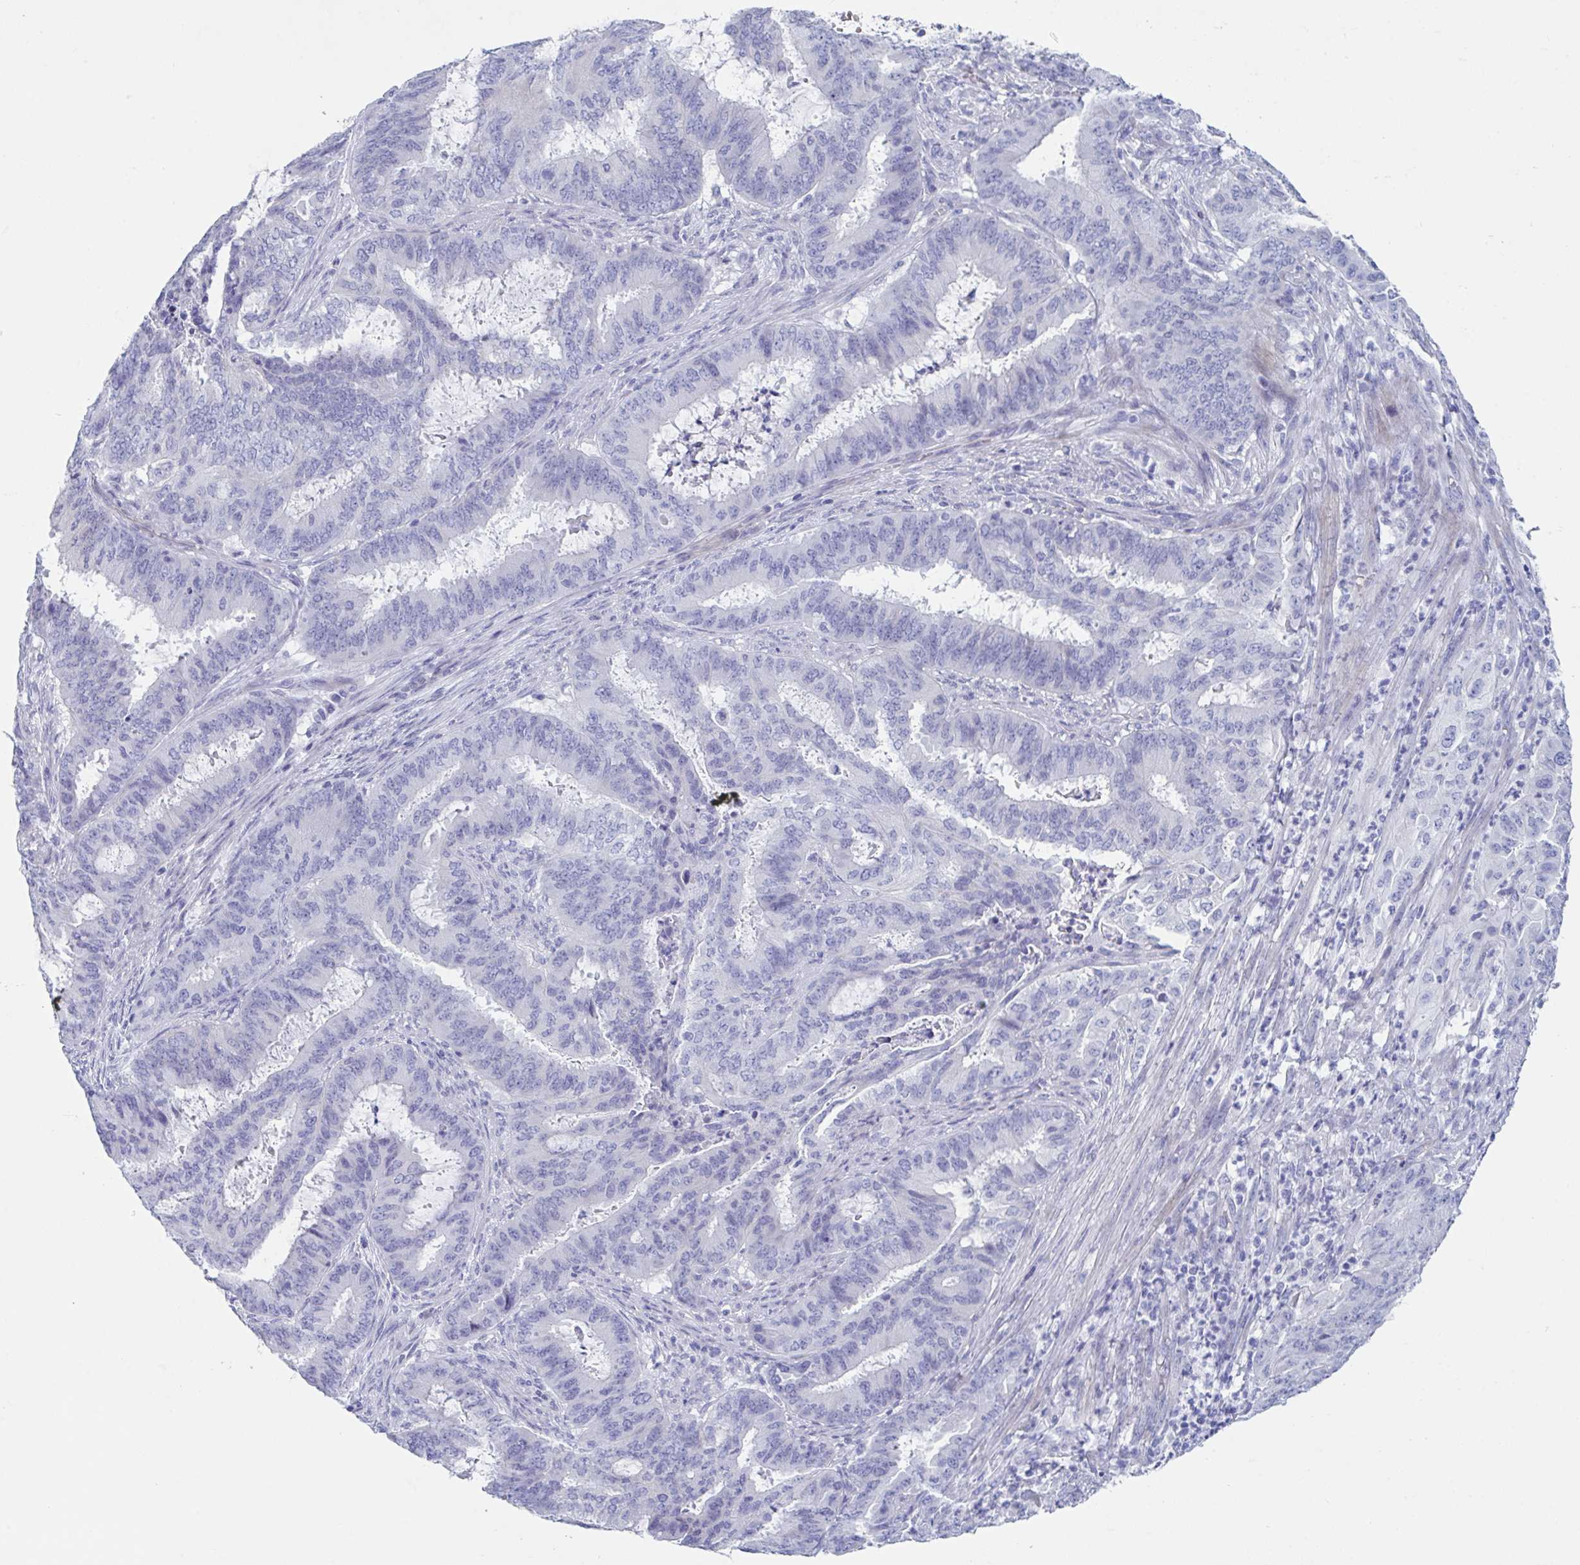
{"staining": {"intensity": "negative", "quantity": "none", "location": "none"}, "tissue": "endometrial cancer", "cell_type": "Tumor cells", "image_type": "cancer", "snomed": [{"axis": "morphology", "description": "Adenocarcinoma, NOS"}, {"axis": "topography", "description": "Endometrium"}], "caption": "Tumor cells show no significant protein positivity in adenocarcinoma (endometrial).", "gene": "ZPBP", "patient": {"sex": "female", "age": 51}}